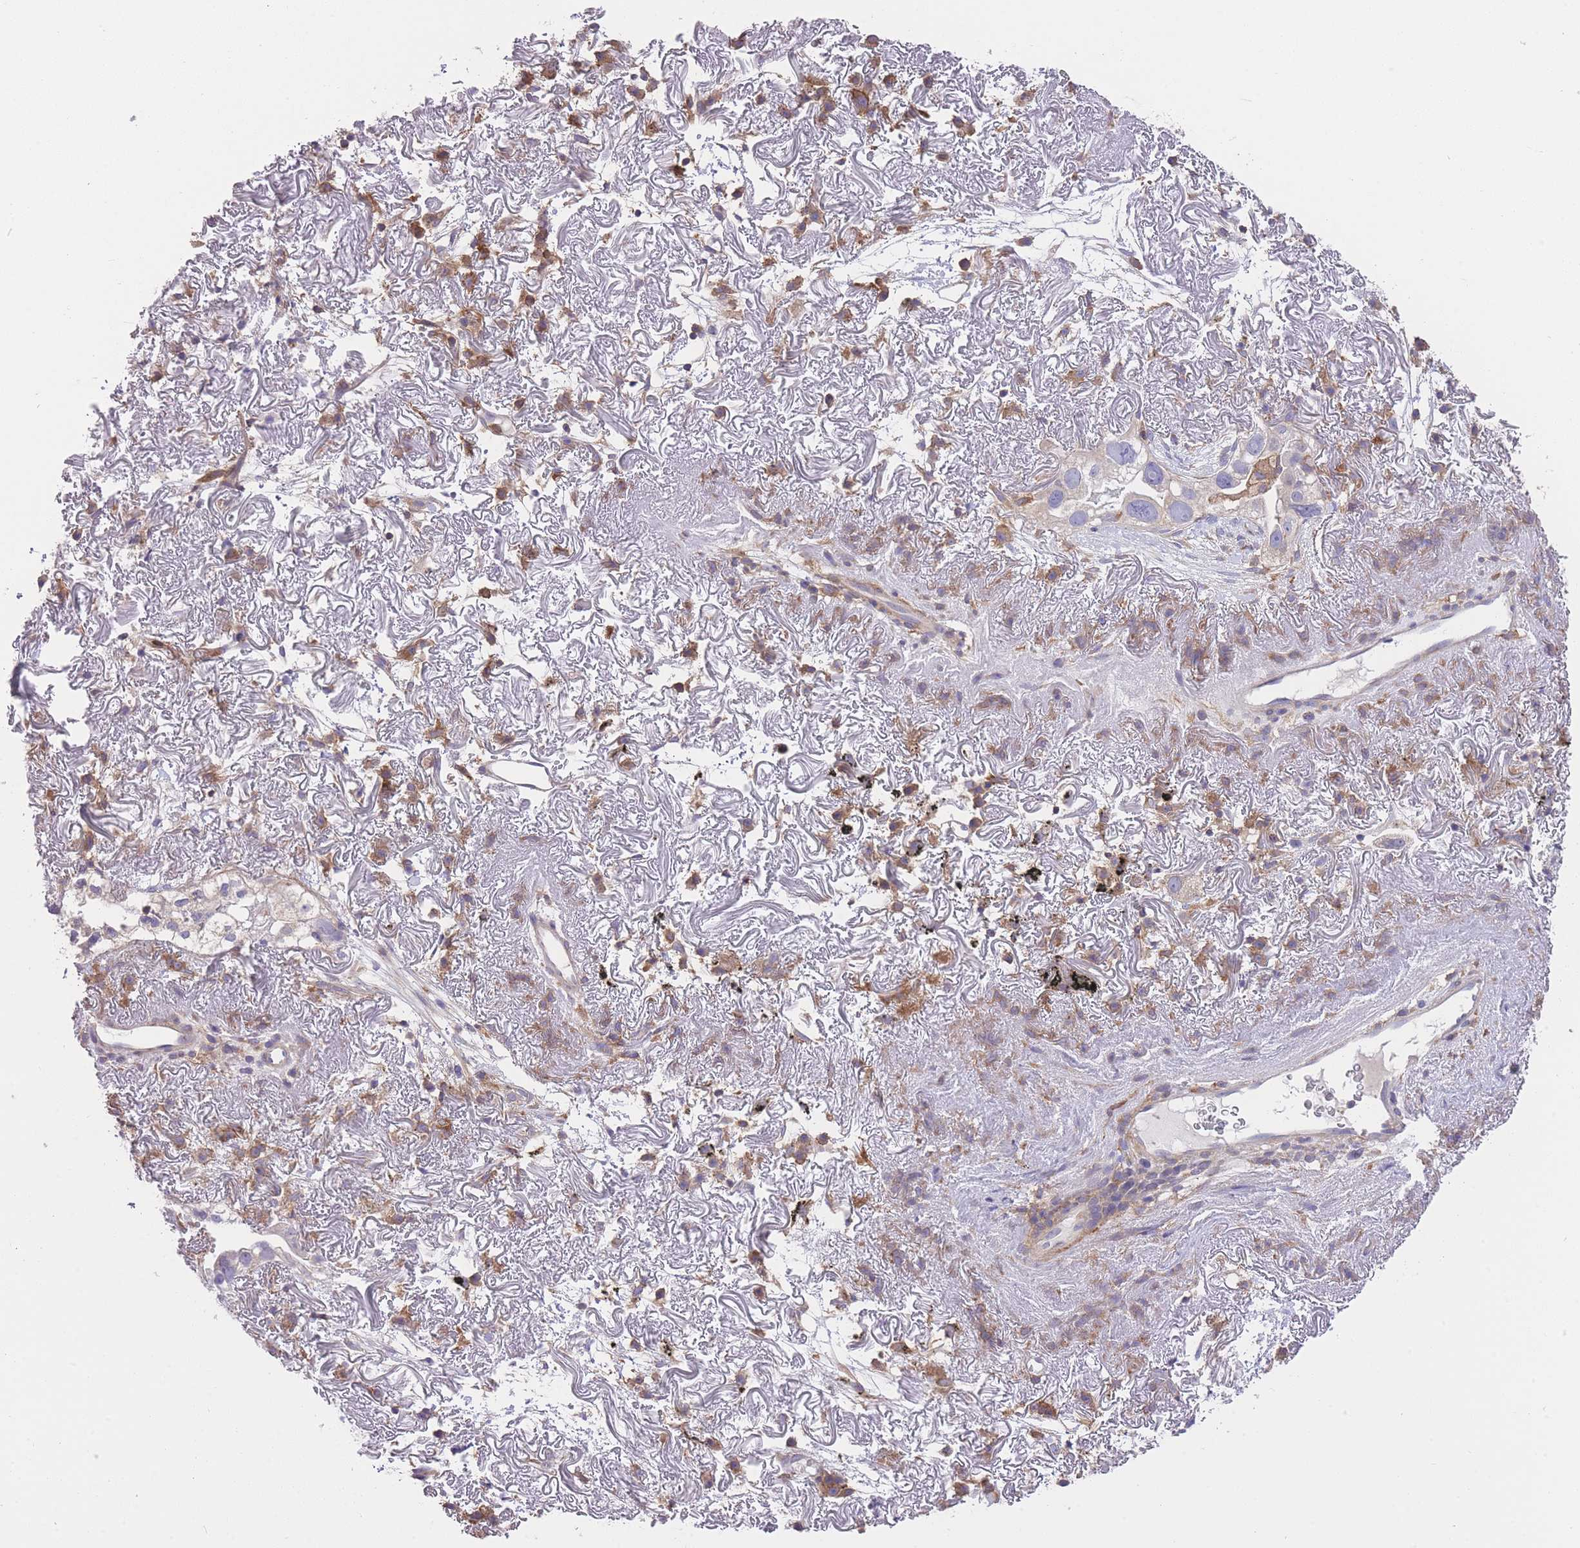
{"staining": {"intensity": "weak", "quantity": "<25%", "location": "cytoplasmic/membranous"}, "tissue": "lung cancer", "cell_type": "Tumor cells", "image_type": "cancer", "snomed": [{"axis": "morphology", "description": "Adenocarcinoma, NOS"}, {"axis": "topography", "description": "Lung"}], "caption": "A photomicrograph of human adenocarcinoma (lung) is negative for staining in tumor cells.", "gene": "PRKAR1A", "patient": {"sex": "female", "age": 69}}